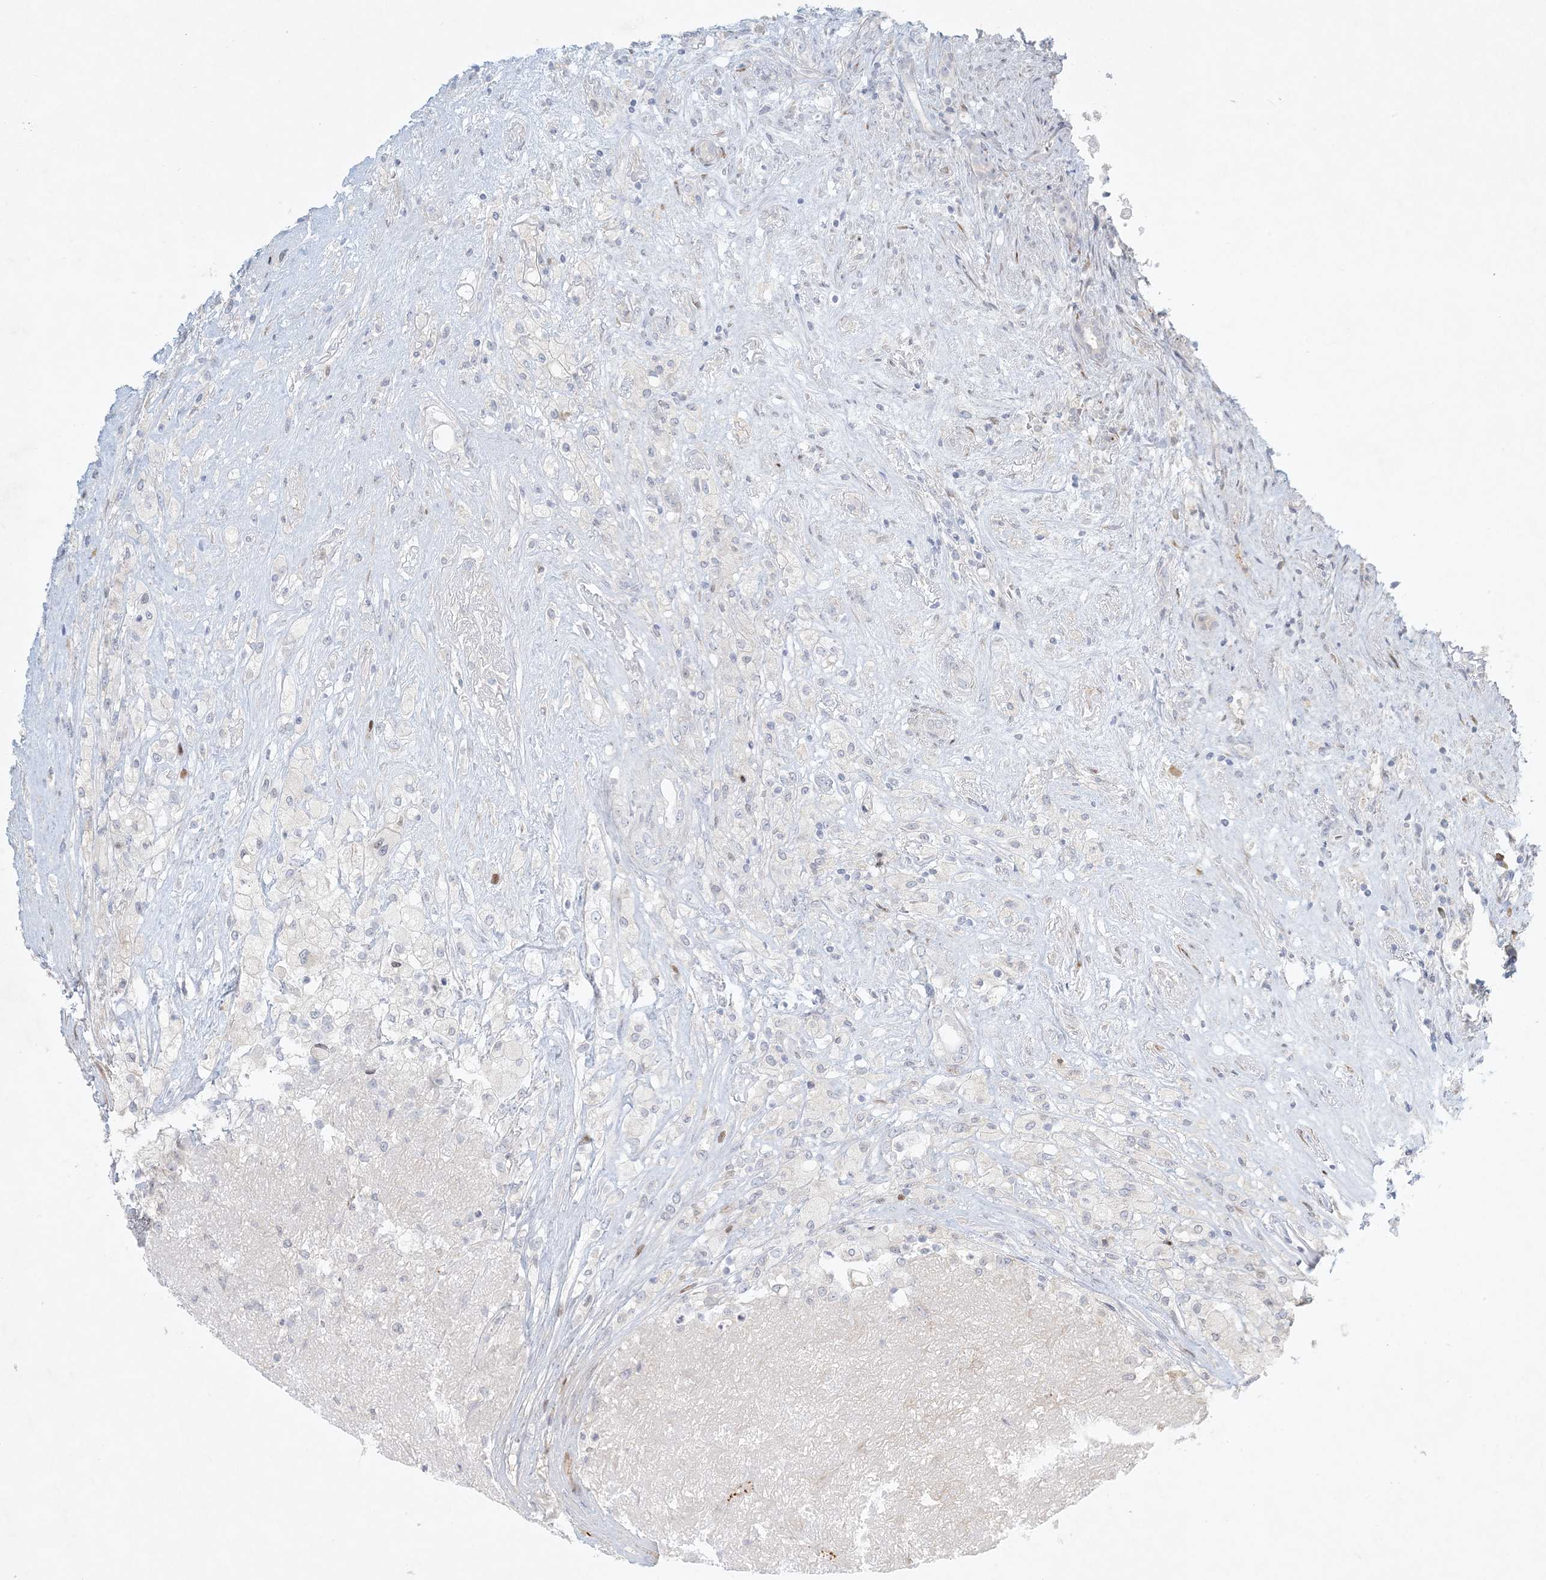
{"staining": {"intensity": "negative", "quantity": "none", "location": "none"}, "tissue": "renal cancer", "cell_type": "Tumor cells", "image_type": "cancer", "snomed": [{"axis": "morphology", "description": "Adenocarcinoma, NOS"}, {"axis": "topography", "description": "Kidney"}], "caption": "The histopathology image reveals no staining of tumor cells in renal cancer (adenocarcinoma).", "gene": "ZNF385D", "patient": {"sex": "female", "age": 54}}